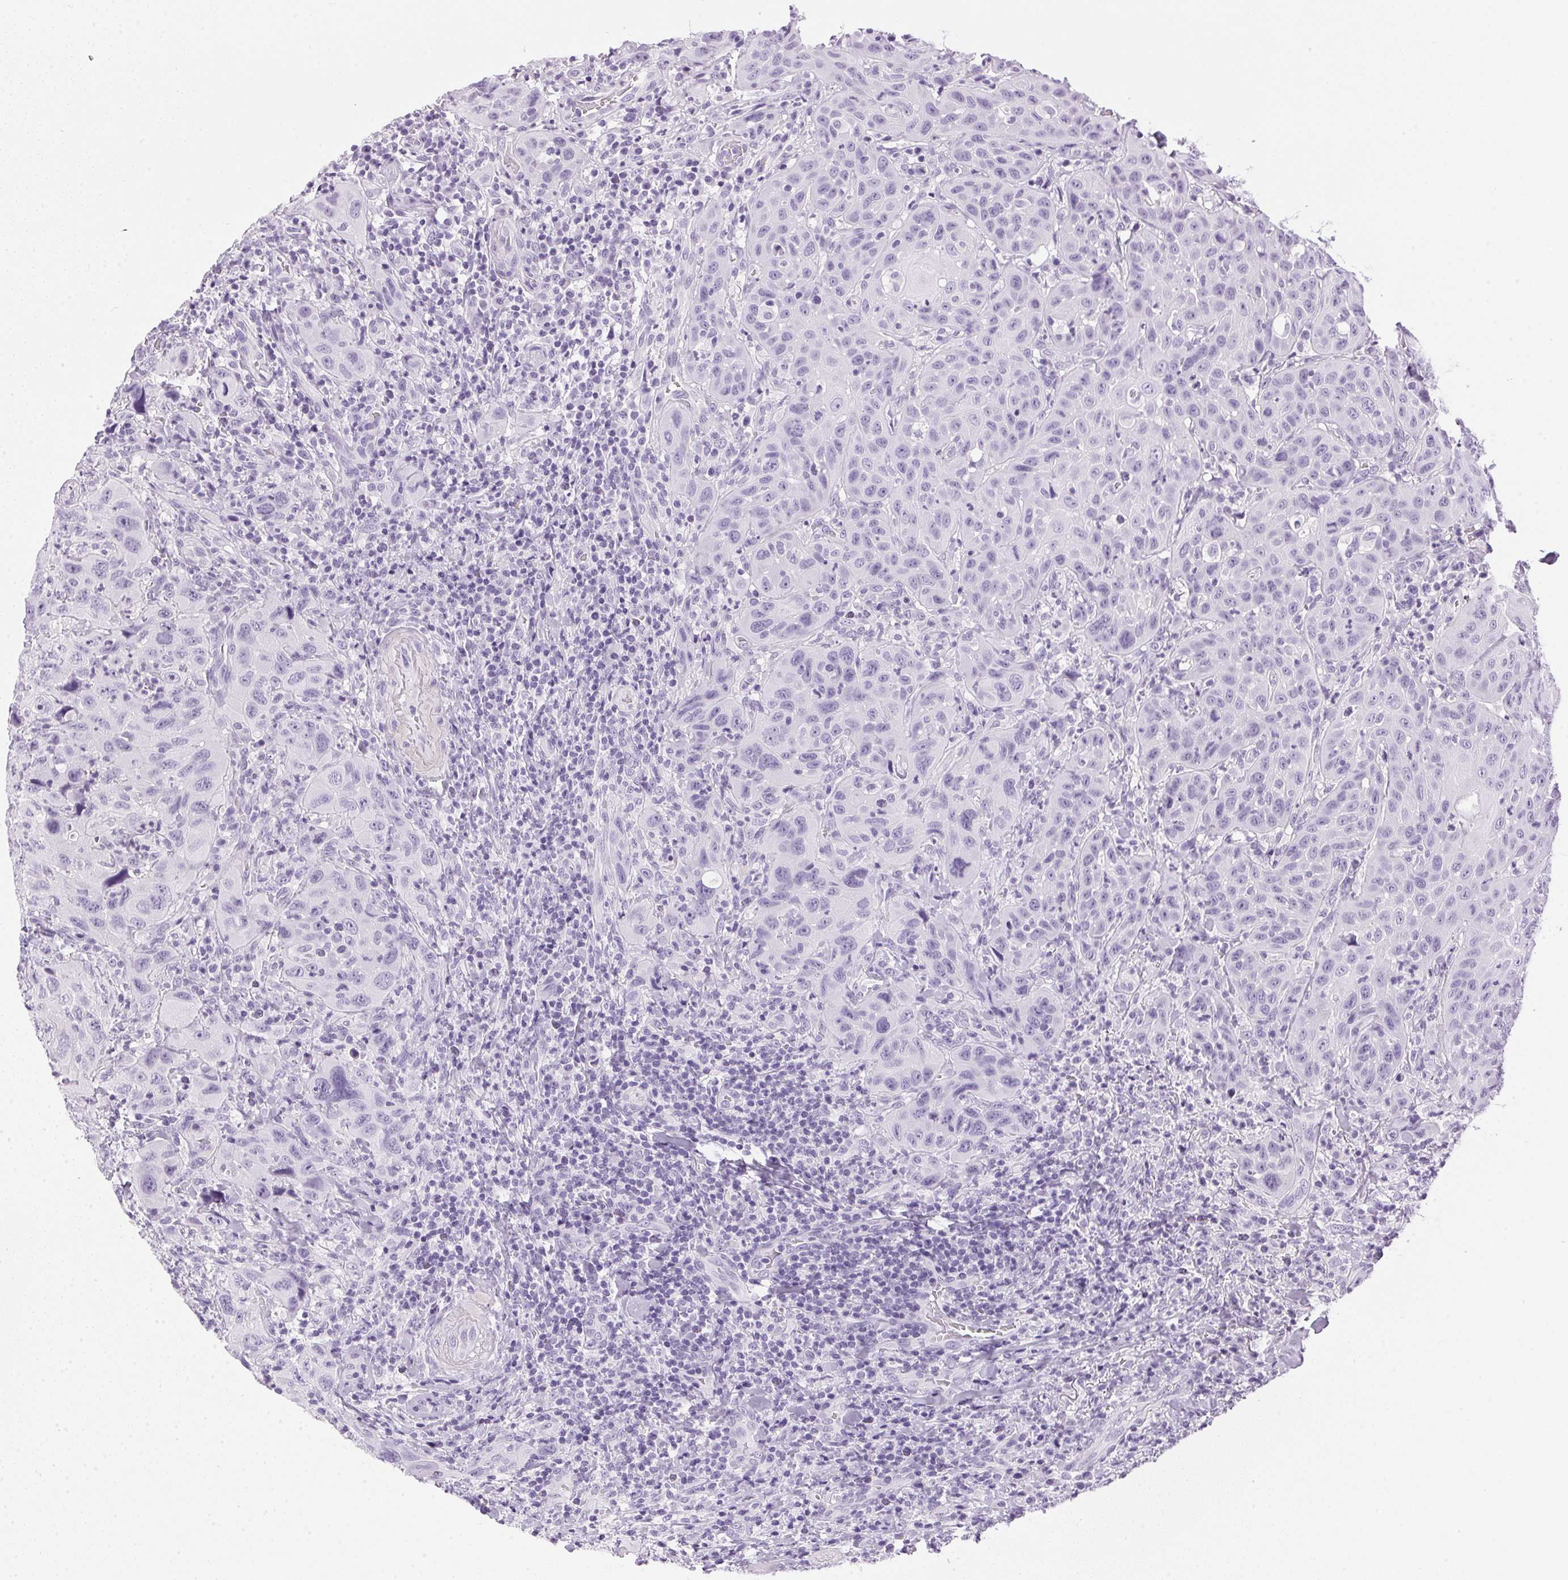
{"staining": {"intensity": "negative", "quantity": "none", "location": "none"}, "tissue": "head and neck cancer", "cell_type": "Tumor cells", "image_type": "cancer", "snomed": [{"axis": "morphology", "description": "Normal tissue, NOS"}, {"axis": "morphology", "description": "Squamous cell carcinoma, NOS"}, {"axis": "topography", "description": "Oral tissue"}, {"axis": "topography", "description": "Tounge, NOS"}, {"axis": "topography", "description": "Head-Neck"}], "caption": "Tumor cells are negative for protein expression in human head and neck cancer.", "gene": "SP7", "patient": {"sex": "male", "age": 62}}